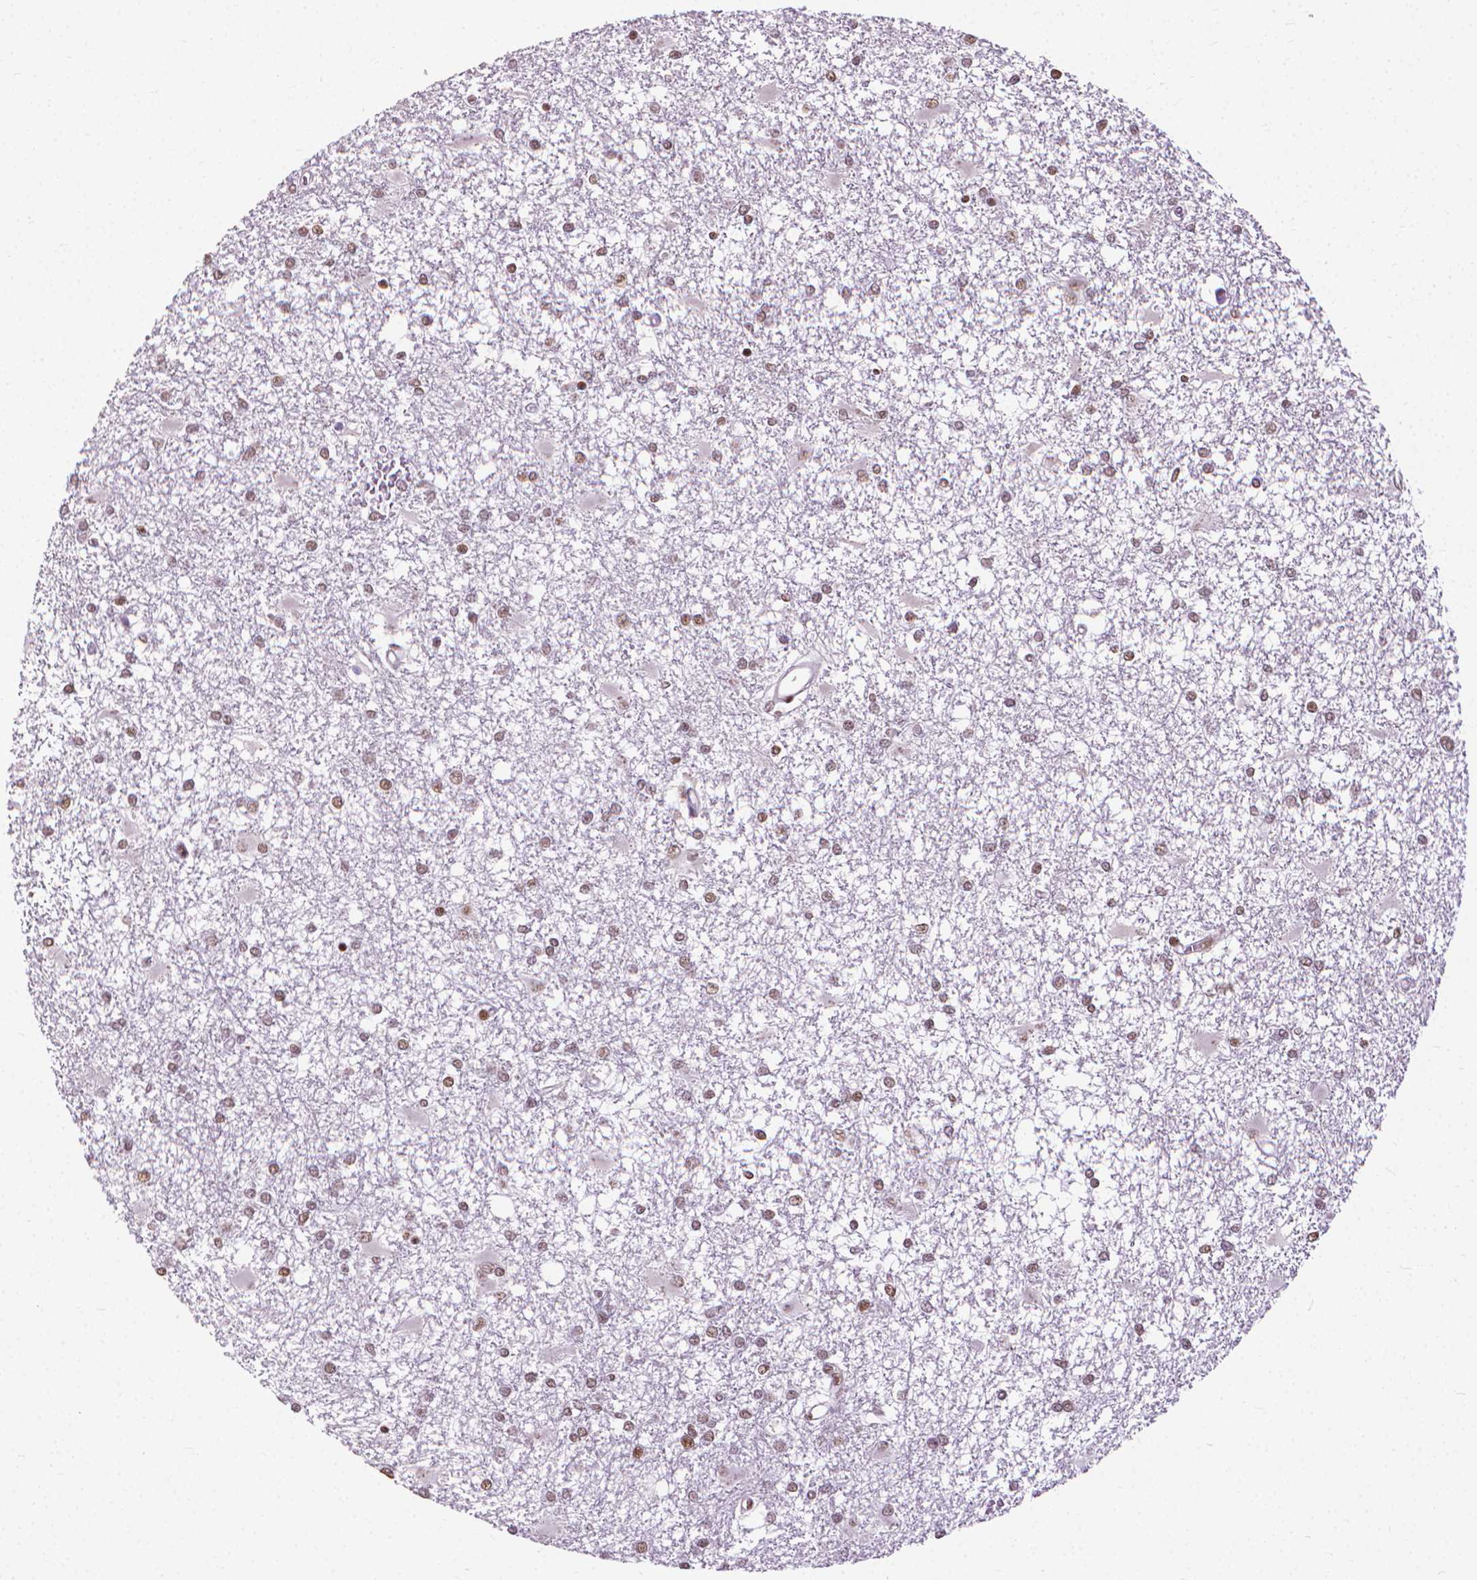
{"staining": {"intensity": "moderate", "quantity": ">75%", "location": "nuclear"}, "tissue": "glioma", "cell_type": "Tumor cells", "image_type": "cancer", "snomed": [{"axis": "morphology", "description": "Glioma, malignant, High grade"}, {"axis": "topography", "description": "Cerebral cortex"}], "caption": "Glioma stained with a protein marker exhibits moderate staining in tumor cells.", "gene": "AKAP8", "patient": {"sex": "male", "age": 79}}